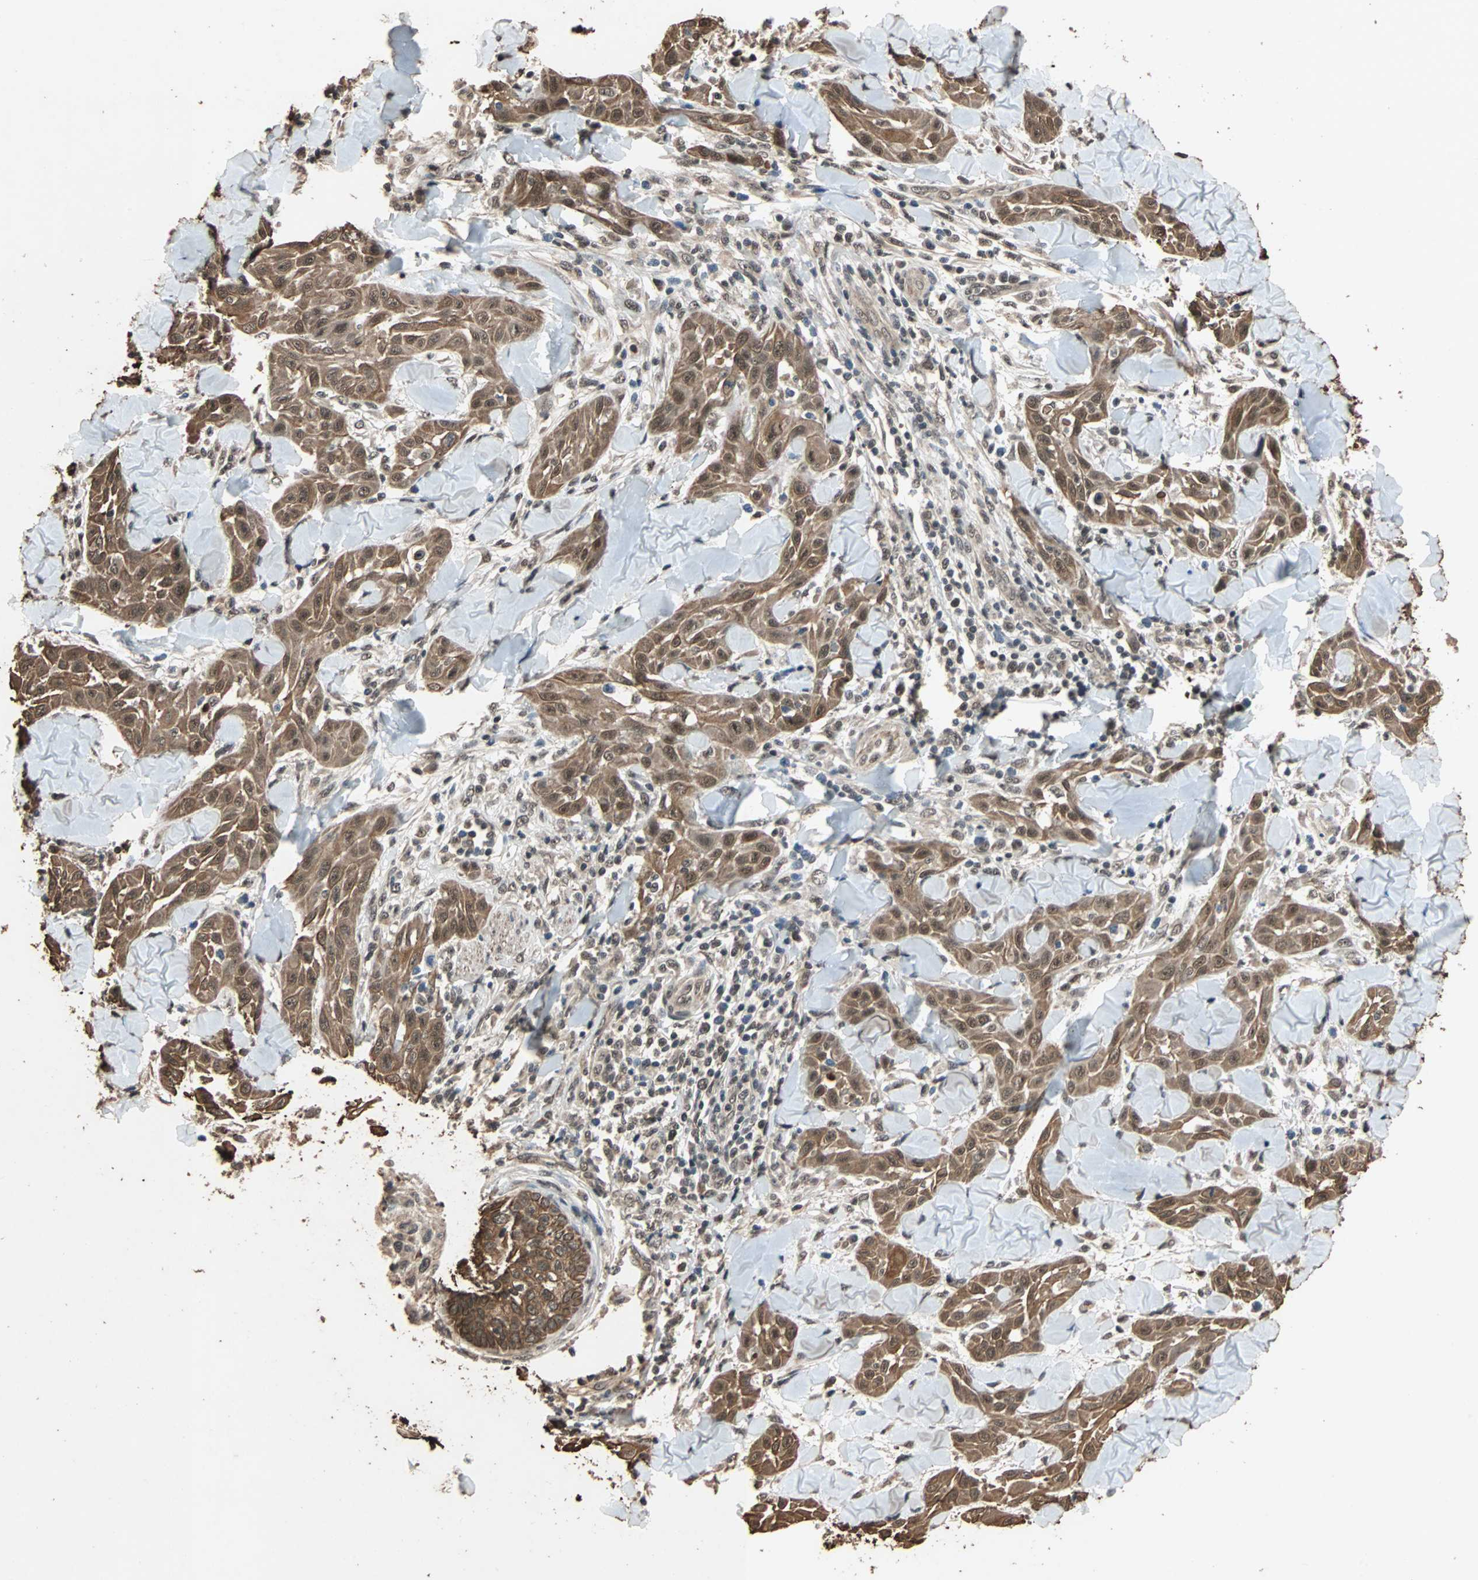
{"staining": {"intensity": "moderate", "quantity": ">75%", "location": "cytoplasmic/membranous,nuclear"}, "tissue": "skin cancer", "cell_type": "Tumor cells", "image_type": "cancer", "snomed": [{"axis": "morphology", "description": "Squamous cell carcinoma, NOS"}, {"axis": "topography", "description": "Skin"}], "caption": "A high-resolution histopathology image shows immunohistochemistry (IHC) staining of skin cancer, which reveals moderate cytoplasmic/membranous and nuclear staining in approximately >75% of tumor cells.", "gene": "CDC5L", "patient": {"sex": "male", "age": 24}}